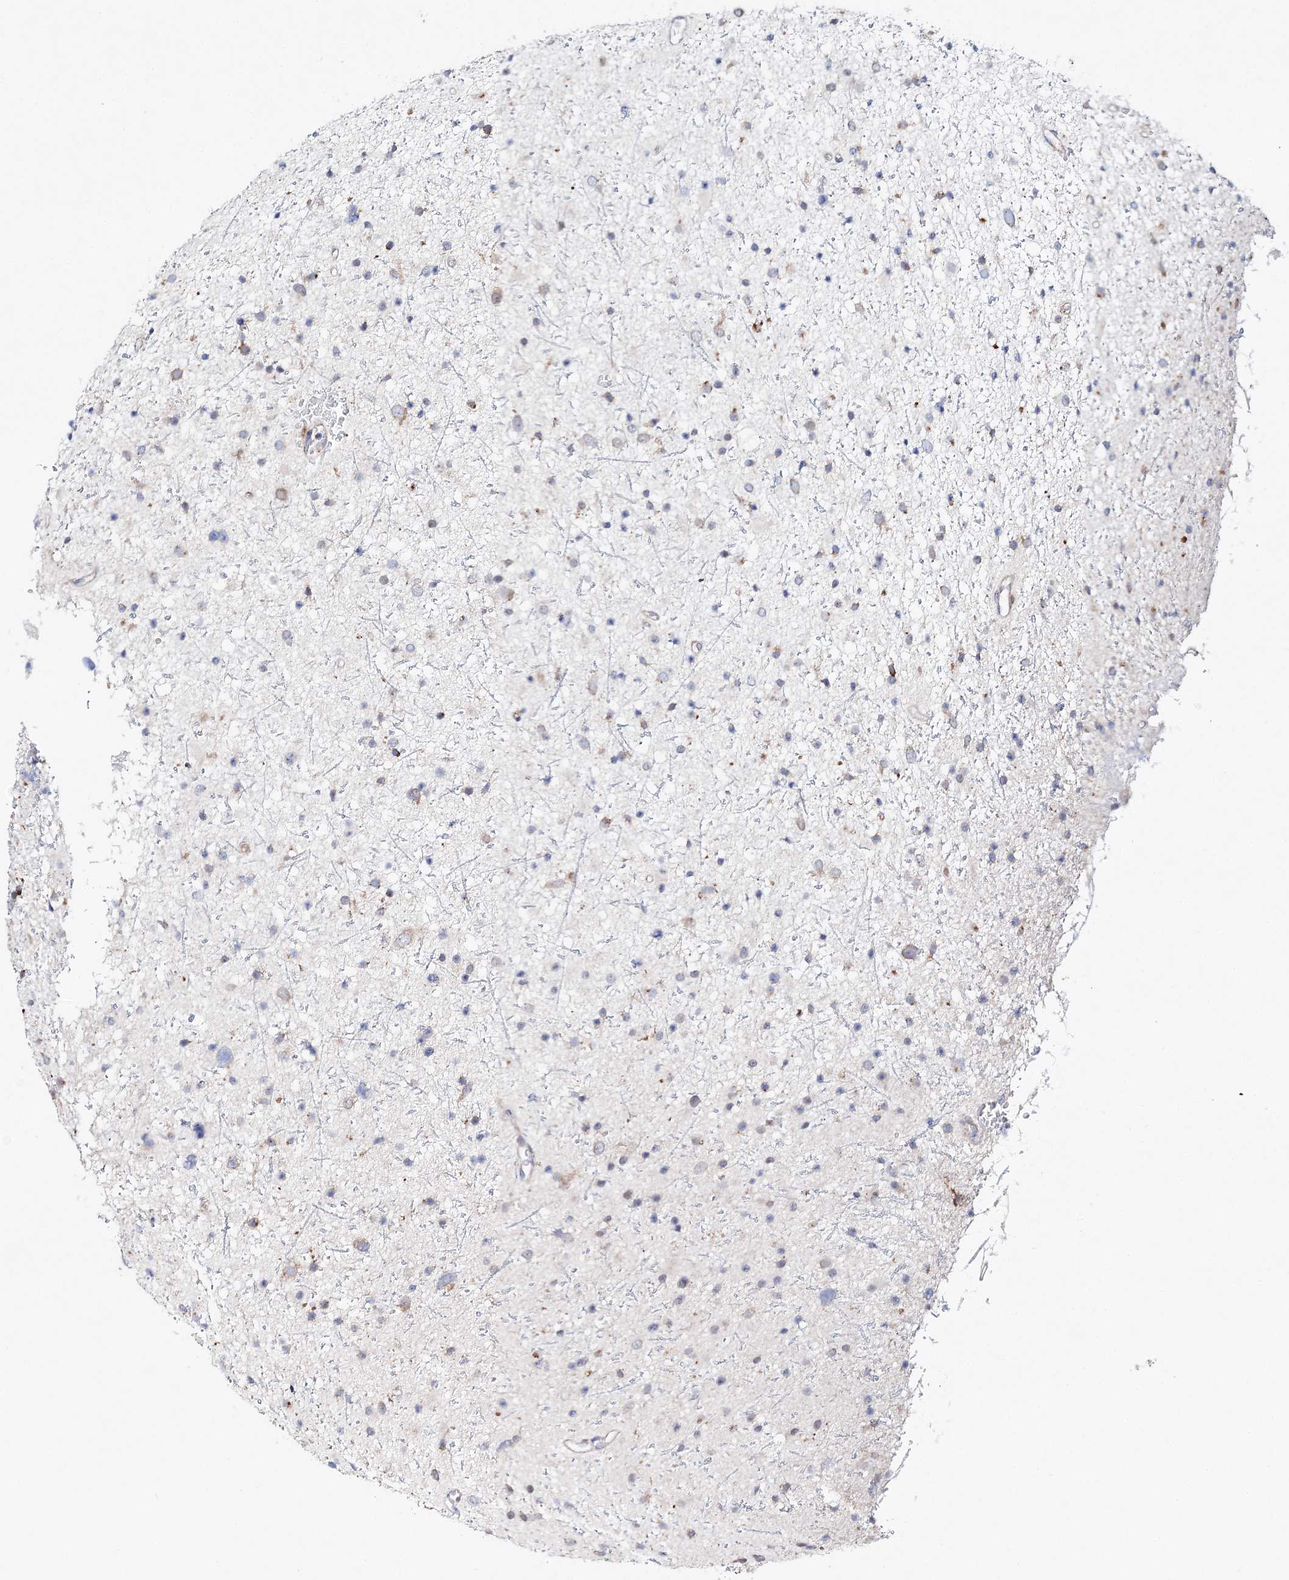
{"staining": {"intensity": "moderate", "quantity": "<25%", "location": "cytoplasmic/membranous"}, "tissue": "glioma", "cell_type": "Tumor cells", "image_type": "cancer", "snomed": [{"axis": "morphology", "description": "Glioma, malignant, Low grade"}, {"axis": "topography", "description": "Cerebral cortex"}], "caption": "Malignant glioma (low-grade) stained with IHC reveals moderate cytoplasmic/membranous expression in about <25% of tumor cells.", "gene": "C3orf38", "patient": {"sex": "female", "age": 39}}